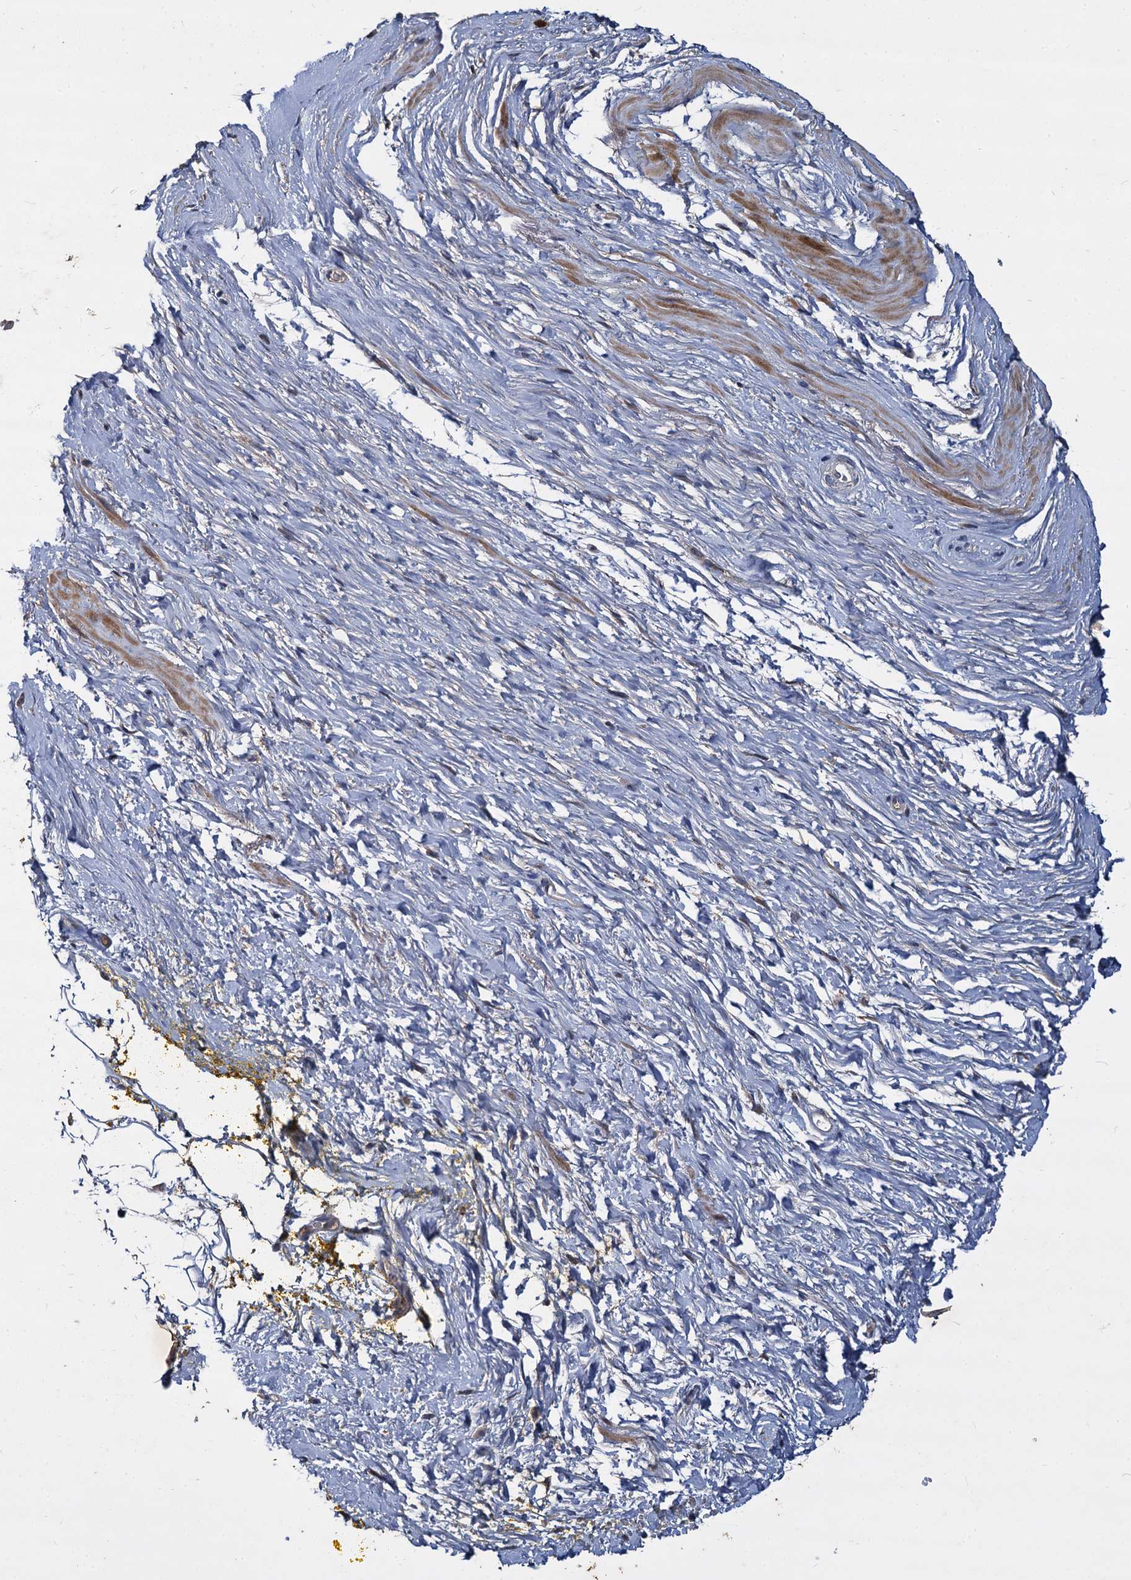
{"staining": {"intensity": "negative", "quantity": "none", "location": "none"}, "tissue": "adipose tissue", "cell_type": "Adipocytes", "image_type": "normal", "snomed": [{"axis": "morphology", "description": "Normal tissue, NOS"}, {"axis": "morphology", "description": "Adenocarcinoma, Low grade"}, {"axis": "topography", "description": "Prostate"}, {"axis": "topography", "description": "Peripheral nerve tissue"}], "caption": "Protein analysis of normal adipose tissue exhibits no significant positivity in adipocytes.", "gene": "CCDC184", "patient": {"sex": "male", "age": 63}}